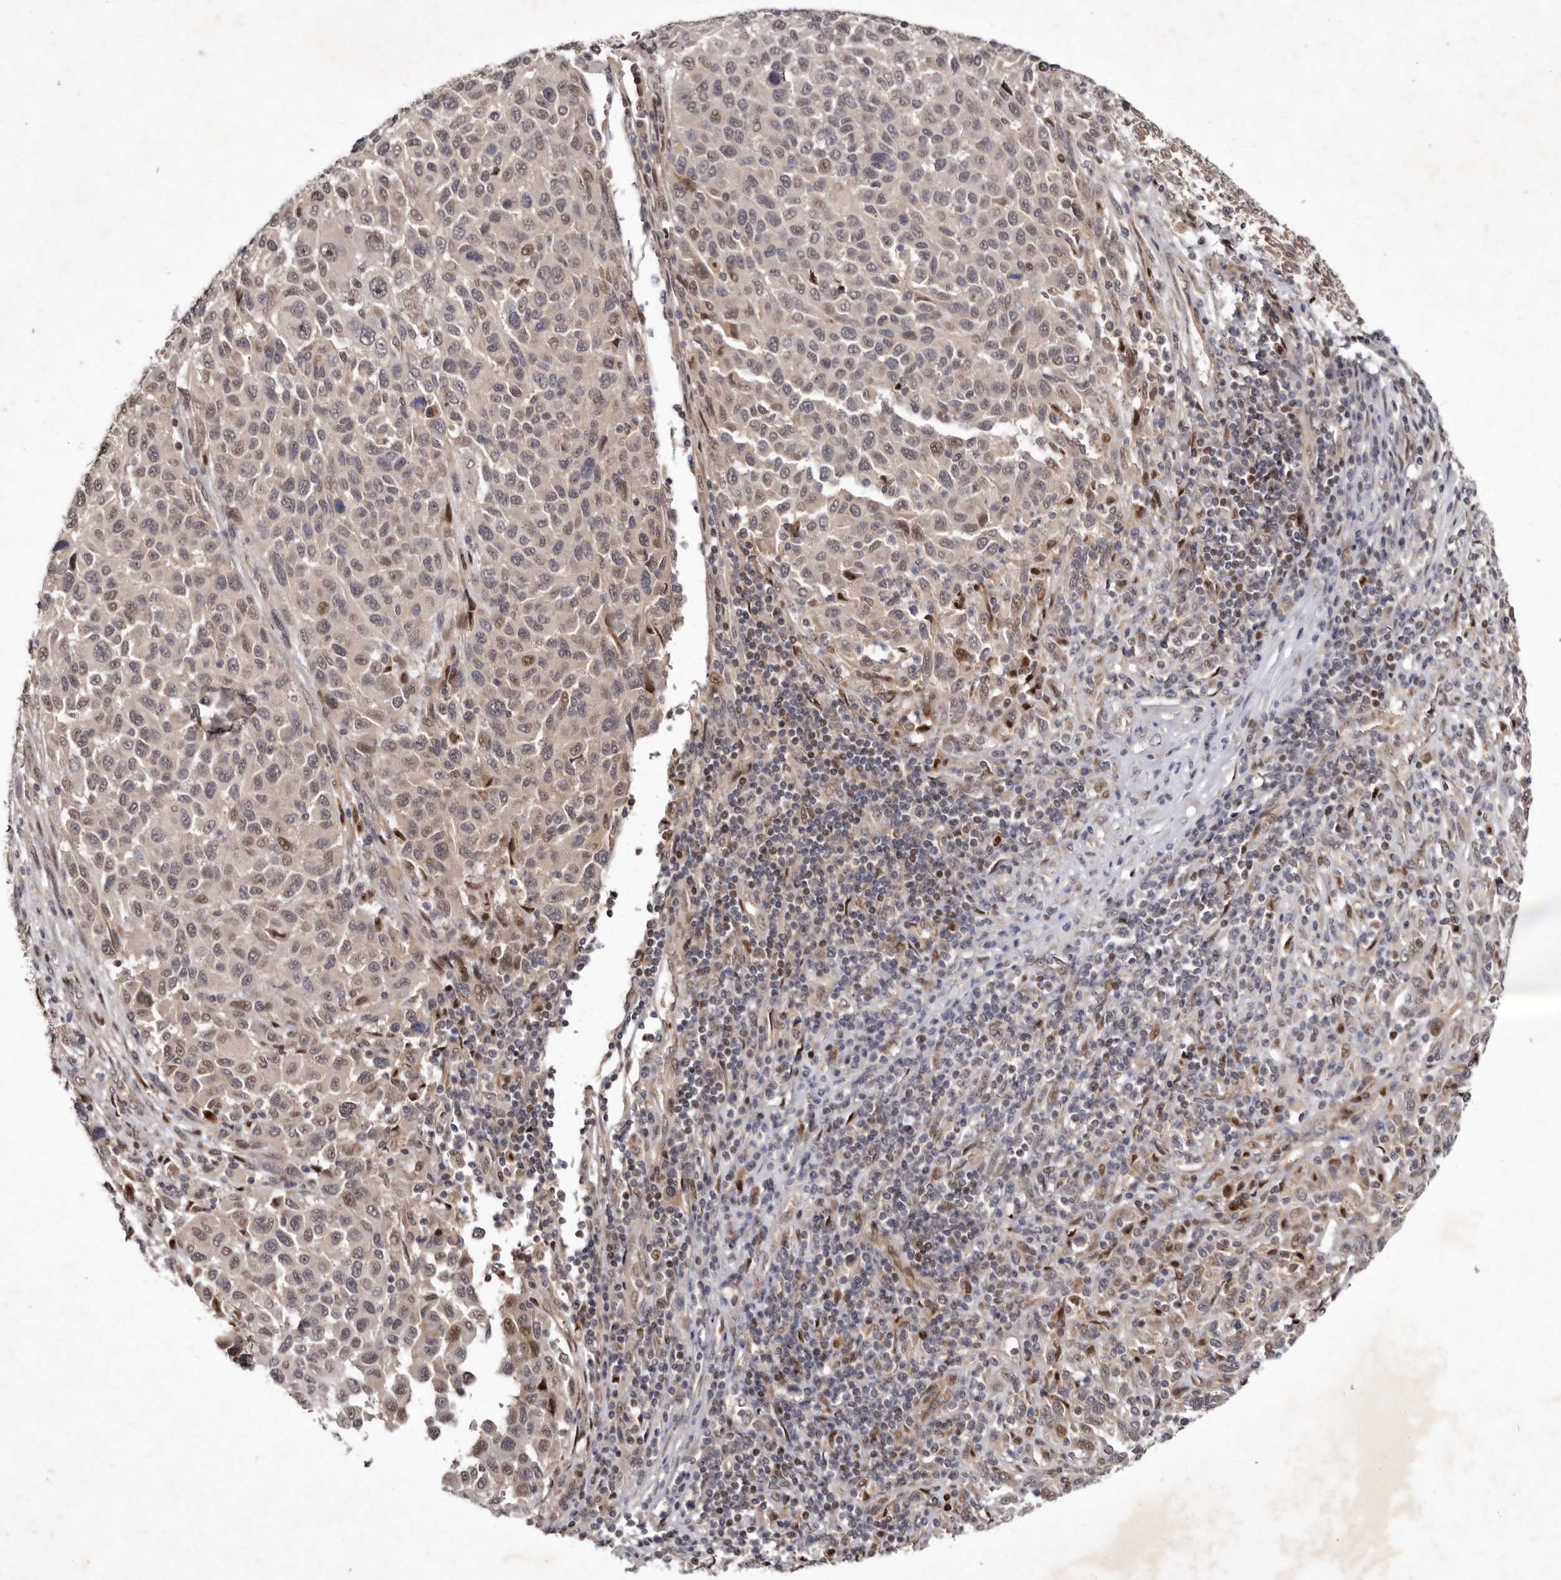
{"staining": {"intensity": "moderate", "quantity": "25%-75%", "location": "cytoplasmic/membranous,nuclear"}, "tissue": "melanoma", "cell_type": "Tumor cells", "image_type": "cancer", "snomed": [{"axis": "morphology", "description": "Malignant melanoma, Metastatic site"}, {"axis": "topography", "description": "Lymph node"}], "caption": "Malignant melanoma (metastatic site) stained with DAB IHC displays medium levels of moderate cytoplasmic/membranous and nuclear expression in about 25%-75% of tumor cells.", "gene": "ABL1", "patient": {"sex": "male", "age": 61}}